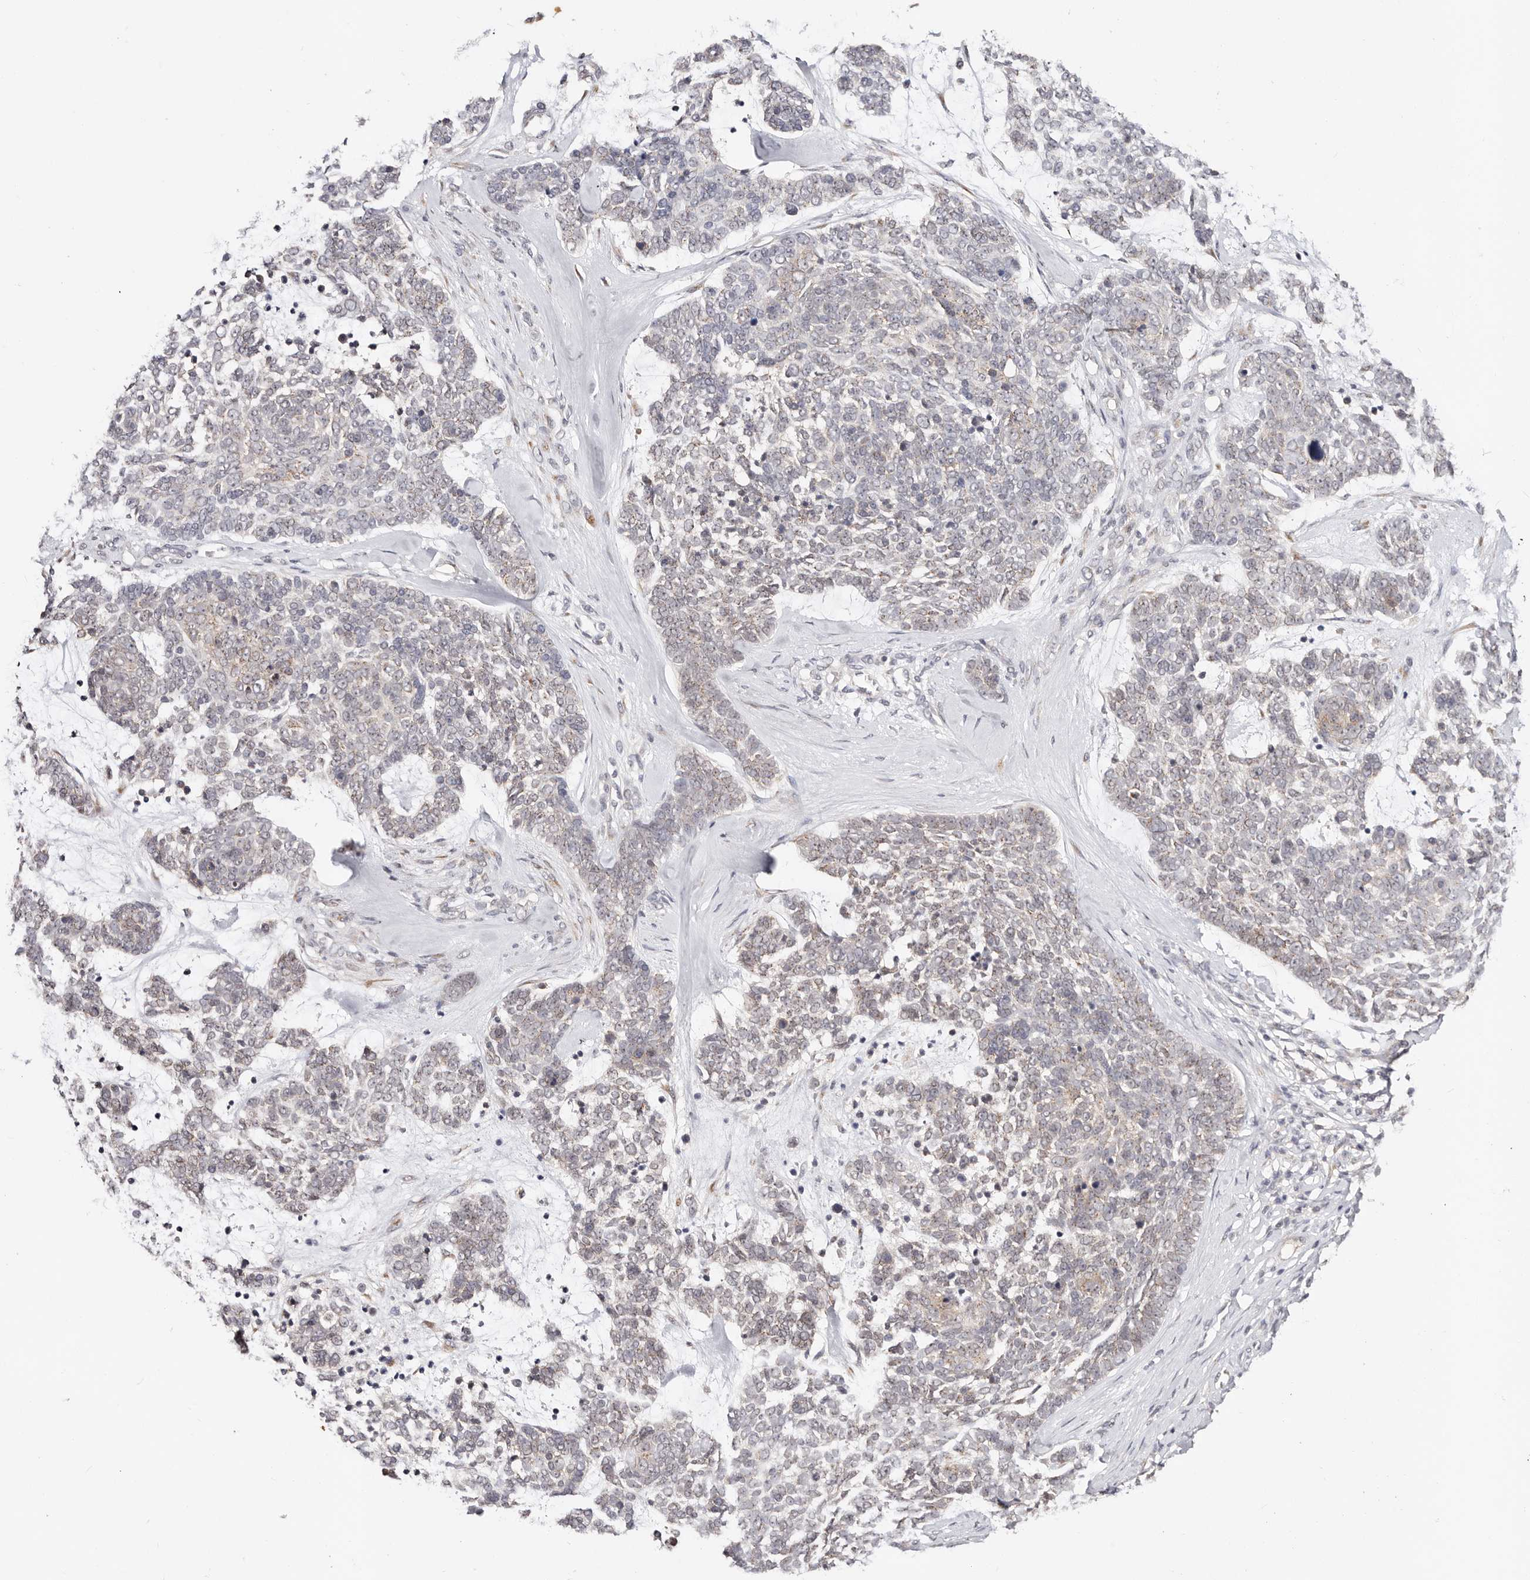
{"staining": {"intensity": "weak", "quantity": "25%-75%", "location": "nuclear"}, "tissue": "skin cancer", "cell_type": "Tumor cells", "image_type": "cancer", "snomed": [{"axis": "morphology", "description": "Basal cell carcinoma"}, {"axis": "topography", "description": "Skin"}], "caption": "A brown stain shows weak nuclear staining of a protein in skin cancer tumor cells.", "gene": "VIPAS39", "patient": {"sex": "female", "age": 81}}